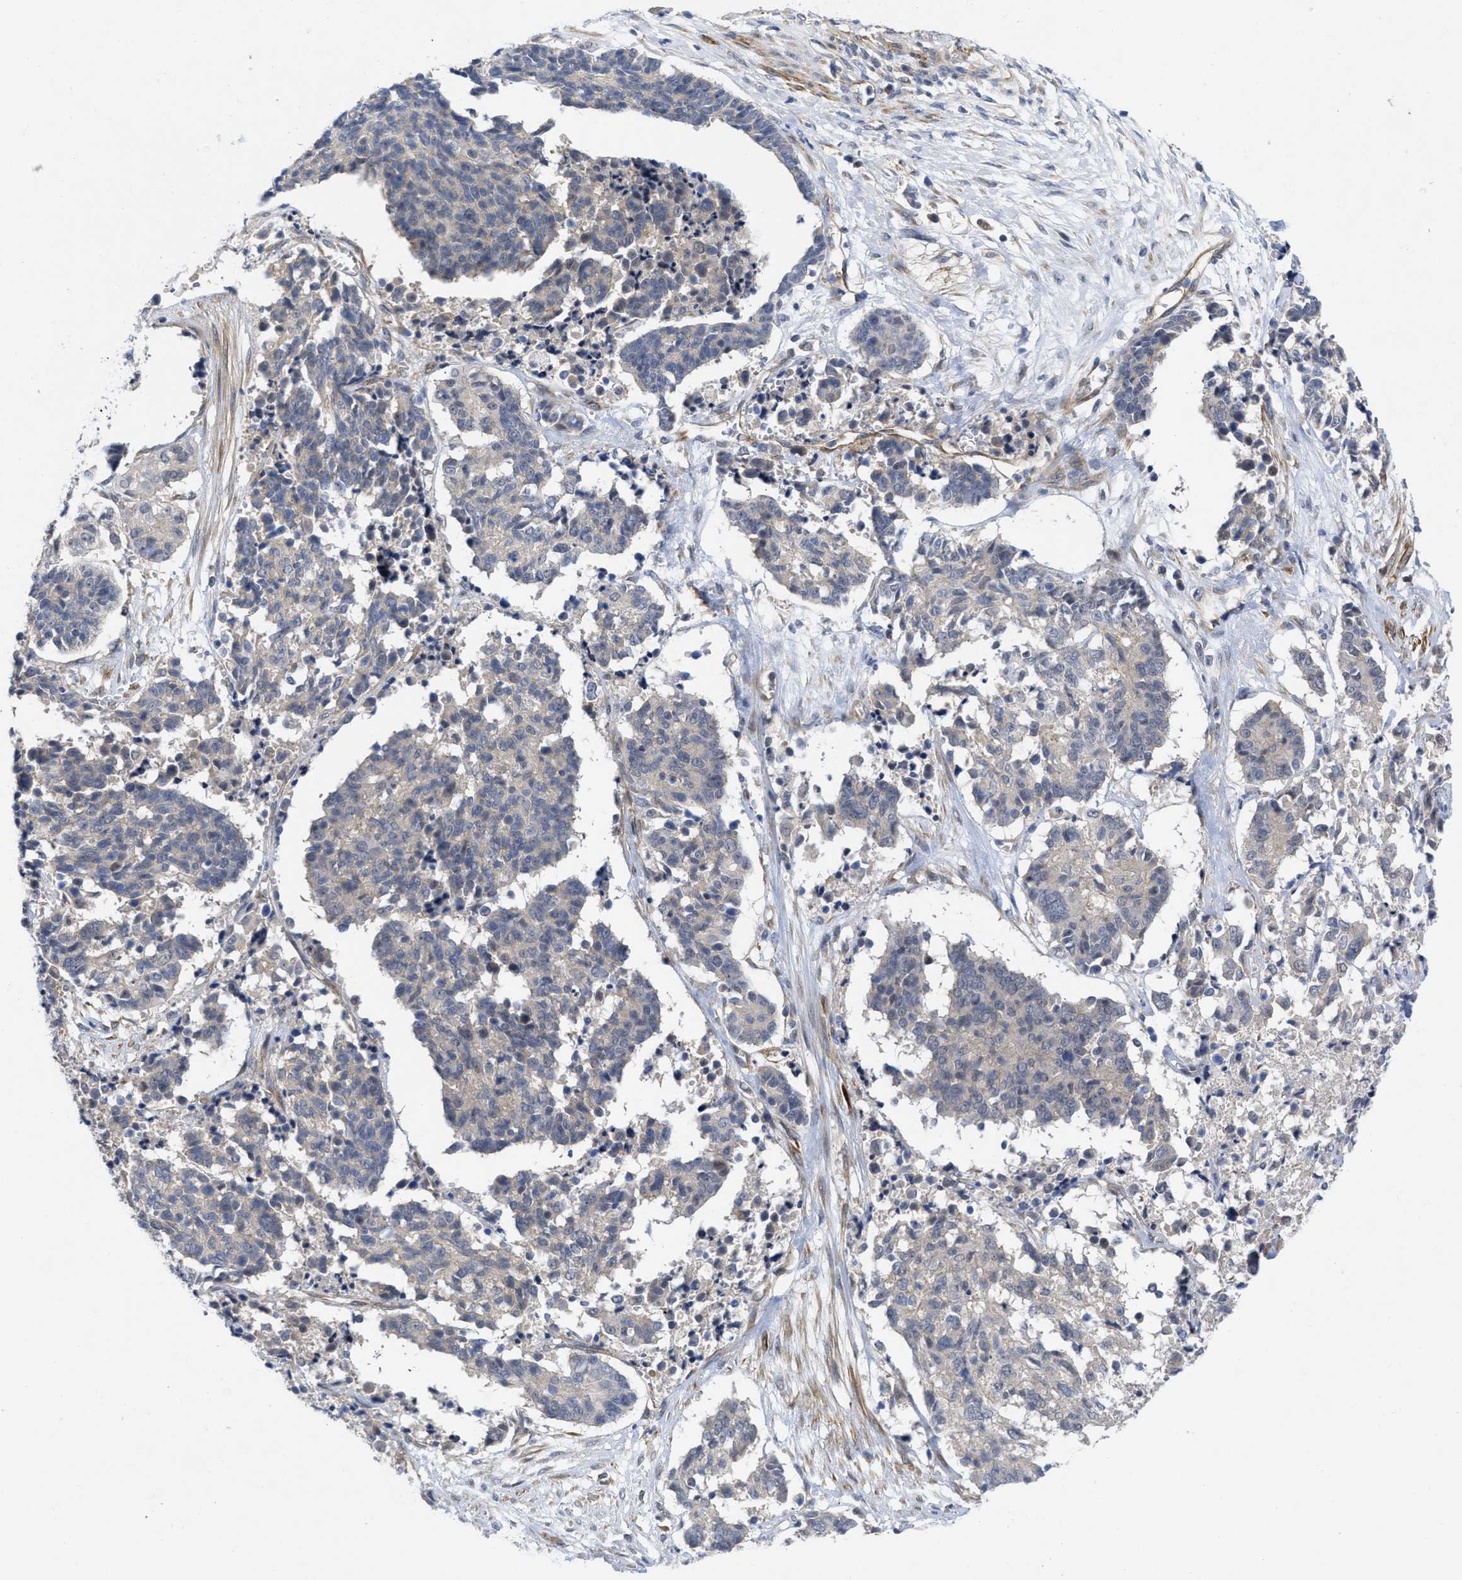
{"staining": {"intensity": "negative", "quantity": "none", "location": "none"}, "tissue": "cervical cancer", "cell_type": "Tumor cells", "image_type": "cancer", "snomed": [{"axis": "morphology", "description": "Squamous cell carcinoma, NOS"}, {"axis": "topography", "description": "Cervix"}], "caption": "Immunohistochemical staining of cervical cancer shows no significant staining in tumor cells.", "gene": "ARHGEF26", "patient": {"sex": "female", "age": 35}}